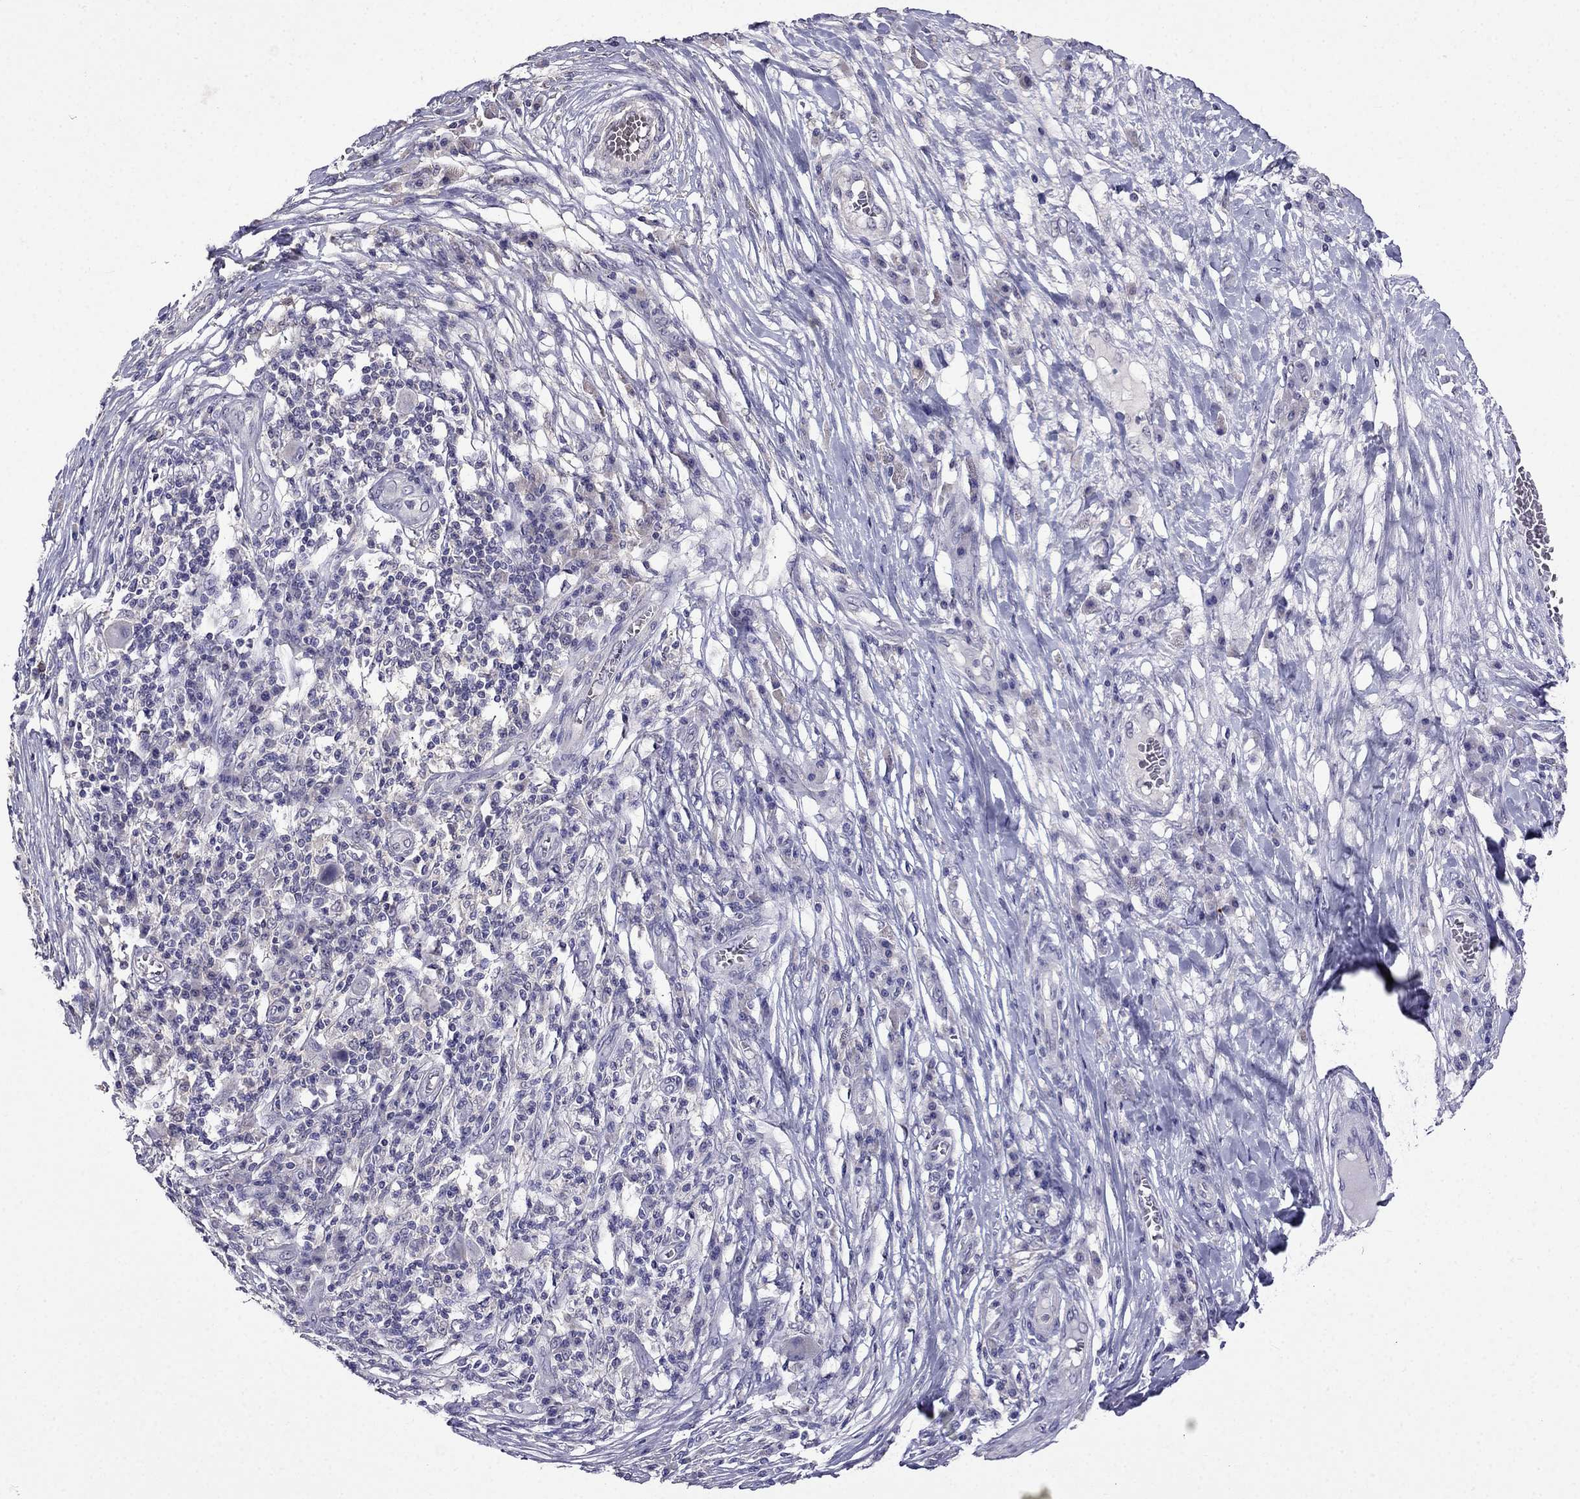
{"staining": {"intensity": "negative", "quantity": "none", "location": "none"}, "tissue": "melanoma", "cell_type": "Tumor cells", "image_type": "cancer", "snomed": [{"axis": "morphology", "description": "Malignant melanoma, NOS"}, {"axis": "topography", "description": "Skin"}], "caption": "Tumor cells show no significant protein staining in melanoma. (DAB (3,3'-diaminobenzidine) immunohistochemistry (IHC), high magnification).", "gene": "AQP9", "patient": {"sex": "male", "age": 53}}